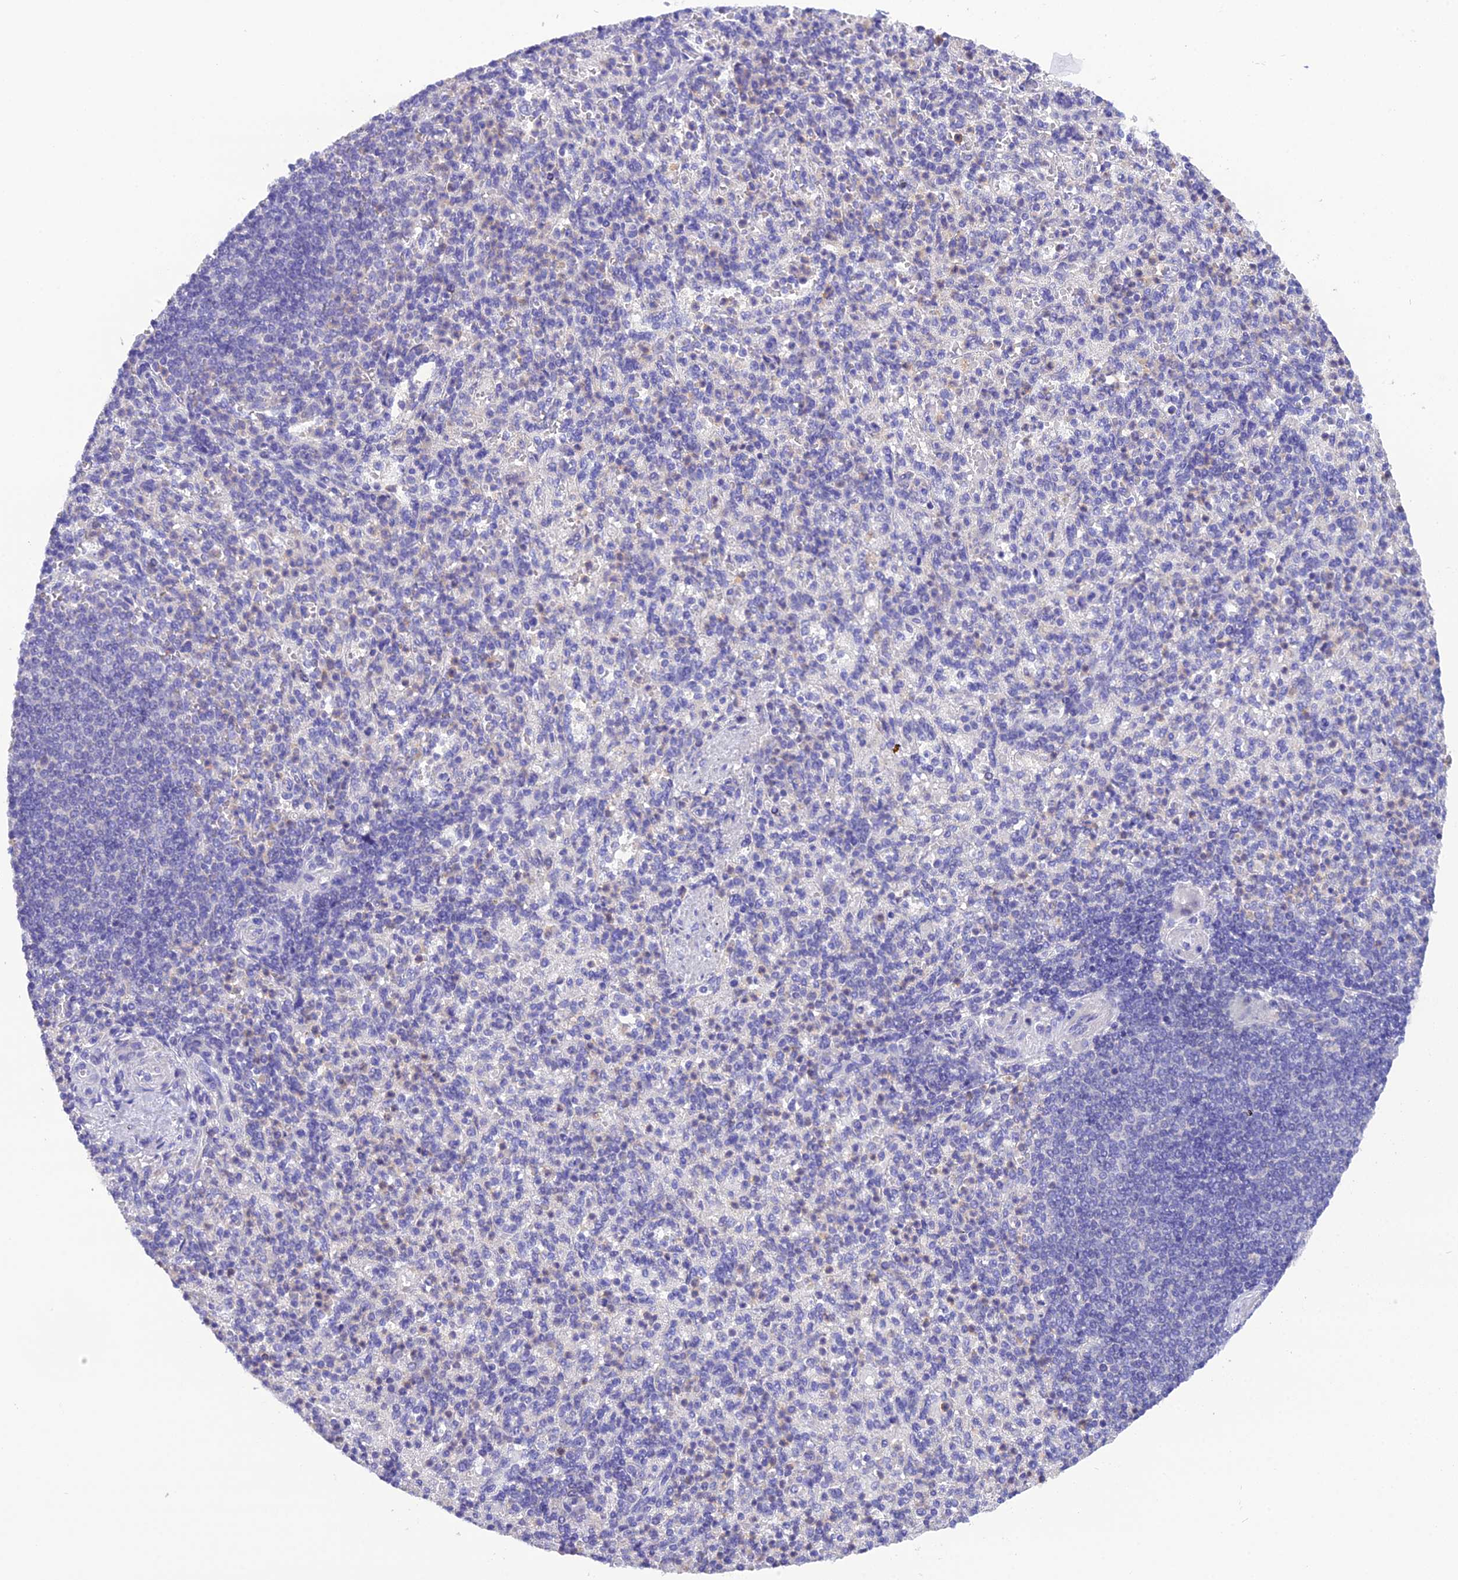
{"staining": {"intensity": "negative", "quantity": "none", "location": "none"}, "tissue": "spleen", "cell_type": "Cells in red pulp", "image_type": "normal", "snomed": [{"axis": "morphology", "description": "Normal tissue, NOS"}, {"axis": "topography", "description": "Spleen"}], "caption": "A histopathology image of spleen stained for a protein exhibits no brown staining in cells in red pulp.", "gene": "KIAA0408", "patient": {"sex": "female", "age": 74}}